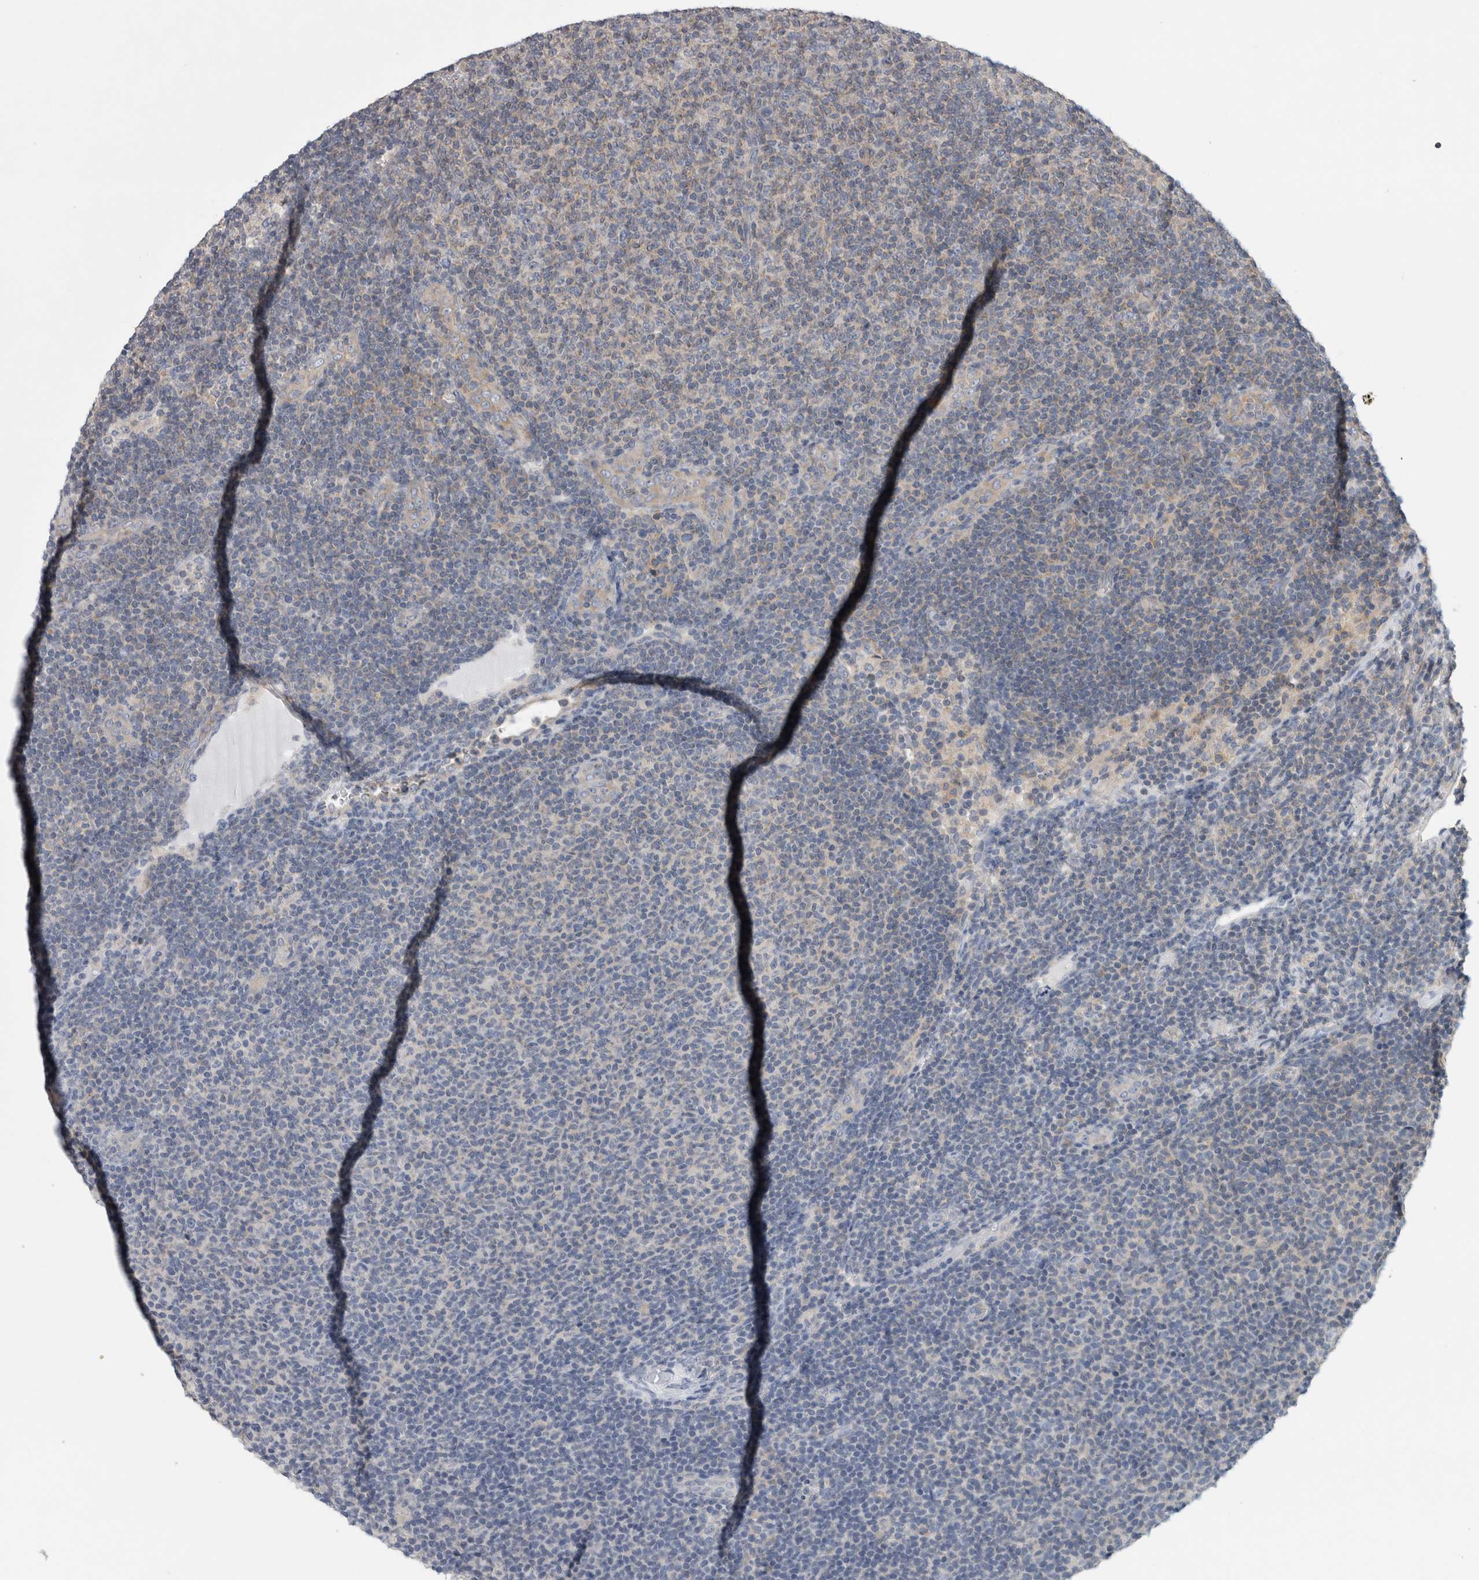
{"staining": {"intensity": "negative", "quantity": "none", "location": "none"}, "tissue": "lymphoma", "cell_type": "Tumor cells", "image_type": "cancer", "snomed": [{"axis": "morphology", "description": "Malignant lymphoma, non-Hodgkin's type, Low grade"}, {"axis": "topography", "description": "Lymph node"}], "caption": "A high-resolution image shows immunohistochemistry (IHC) staining of lymphoma, which shows no significant positivity in tumor cells.", "gene": "SFXN2", "patient": {"sex": "male", "age": 66}}